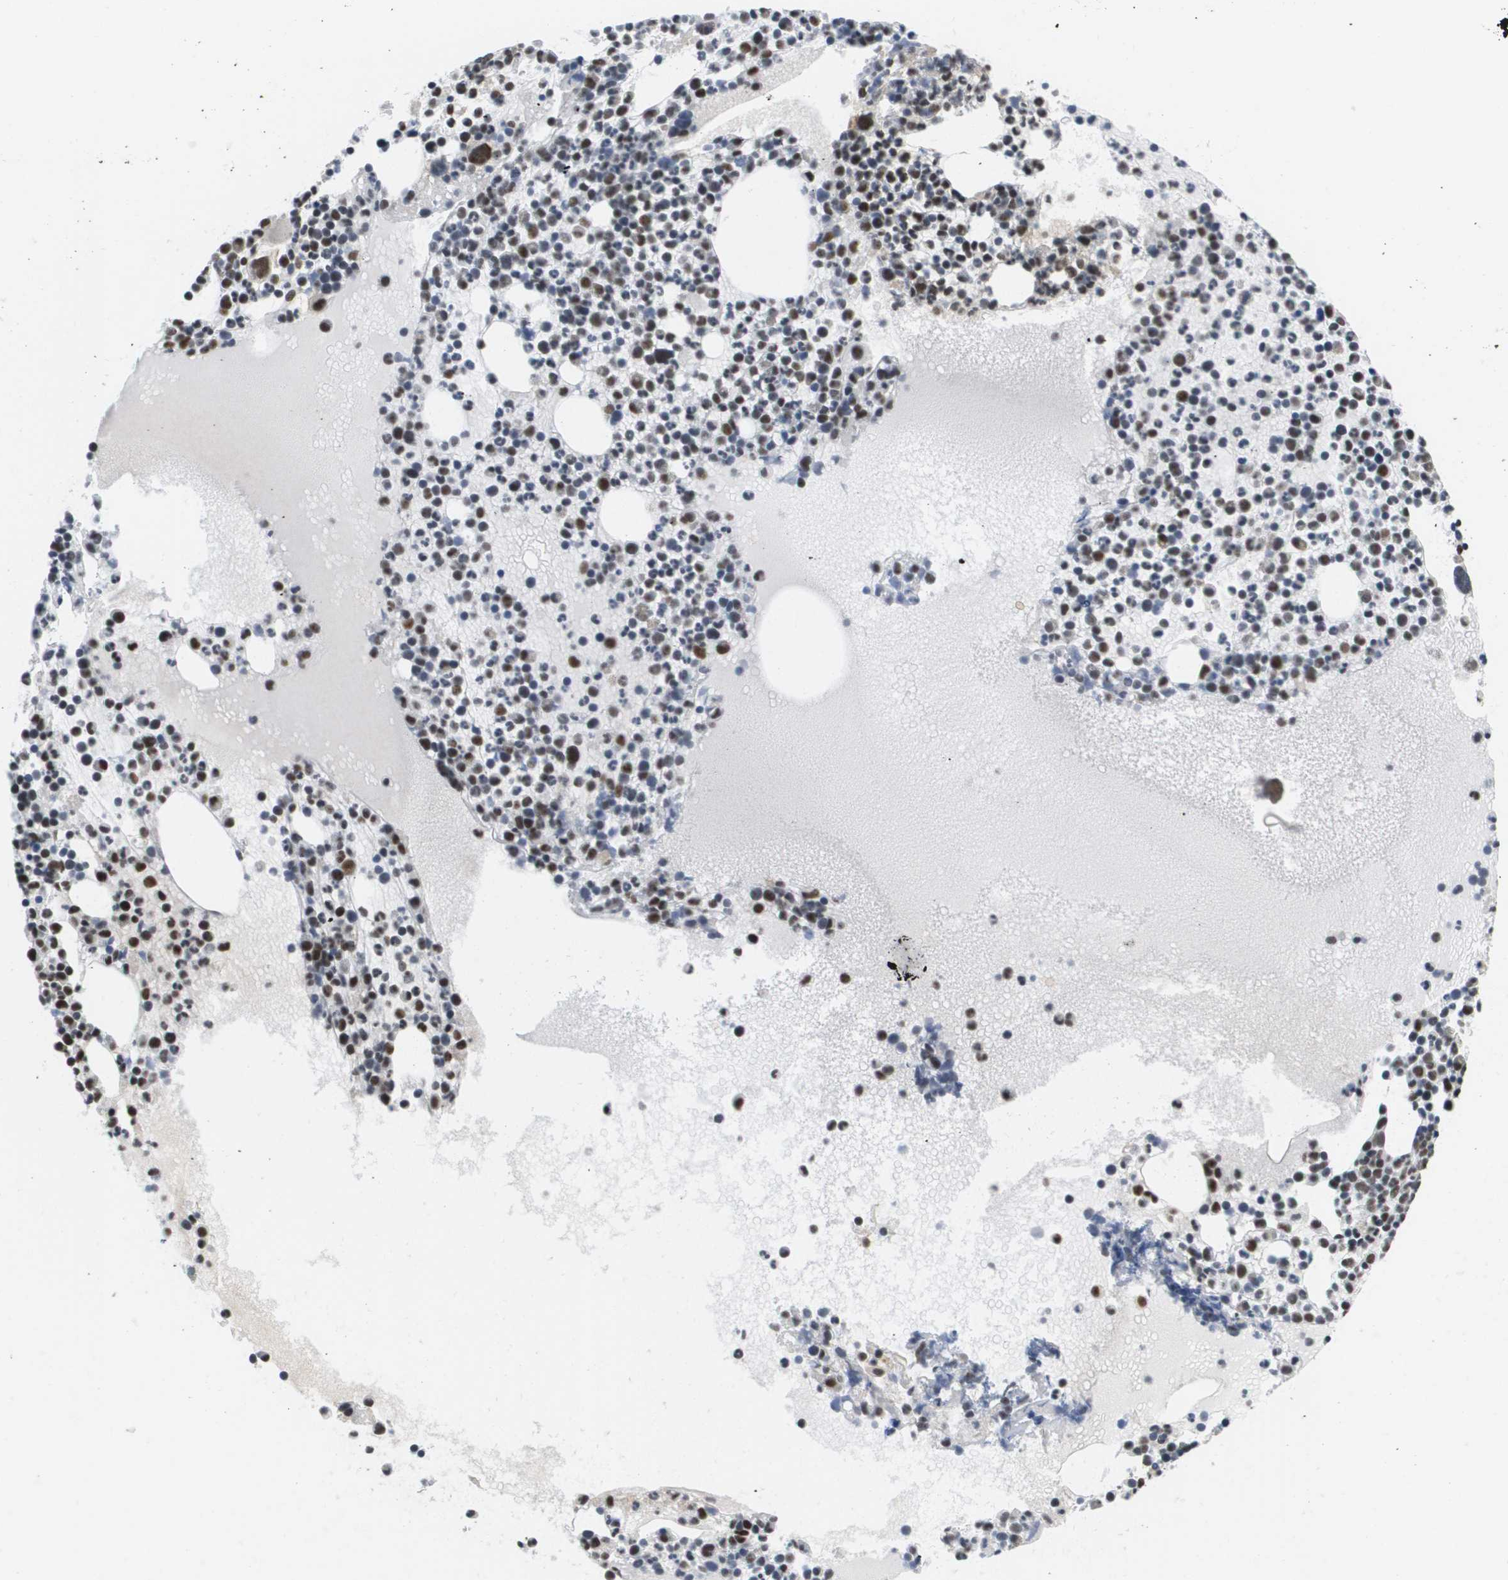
{"staining": {"intensity": "moderate", "quantity": "25%-75%", "location": "nuclear"}, "tissue": "bone marrow", "cell_type": "Hematopoietic cells", "image_type": "normal", "snomed": [{"axis": "morphology", "description": "Normal tissue, NOS"}, {"axis": "morphology", "description": "Inflammation, NOS"}, {"axis": "topography", "description": "Bone marrow"}], "caption": "IHC staining of benign bone marrow, which shows medium levels of moderate nuclear staining in about 25%-75% of hematopoietic cells indicating moderate nuclear protein staining. The staining was performed using DAB (brown) for protein detection and nuclei were counterstained in hematoxylin (blue).", "gene": "ISY1", "patient": {"sex": "male", "age": 58}}